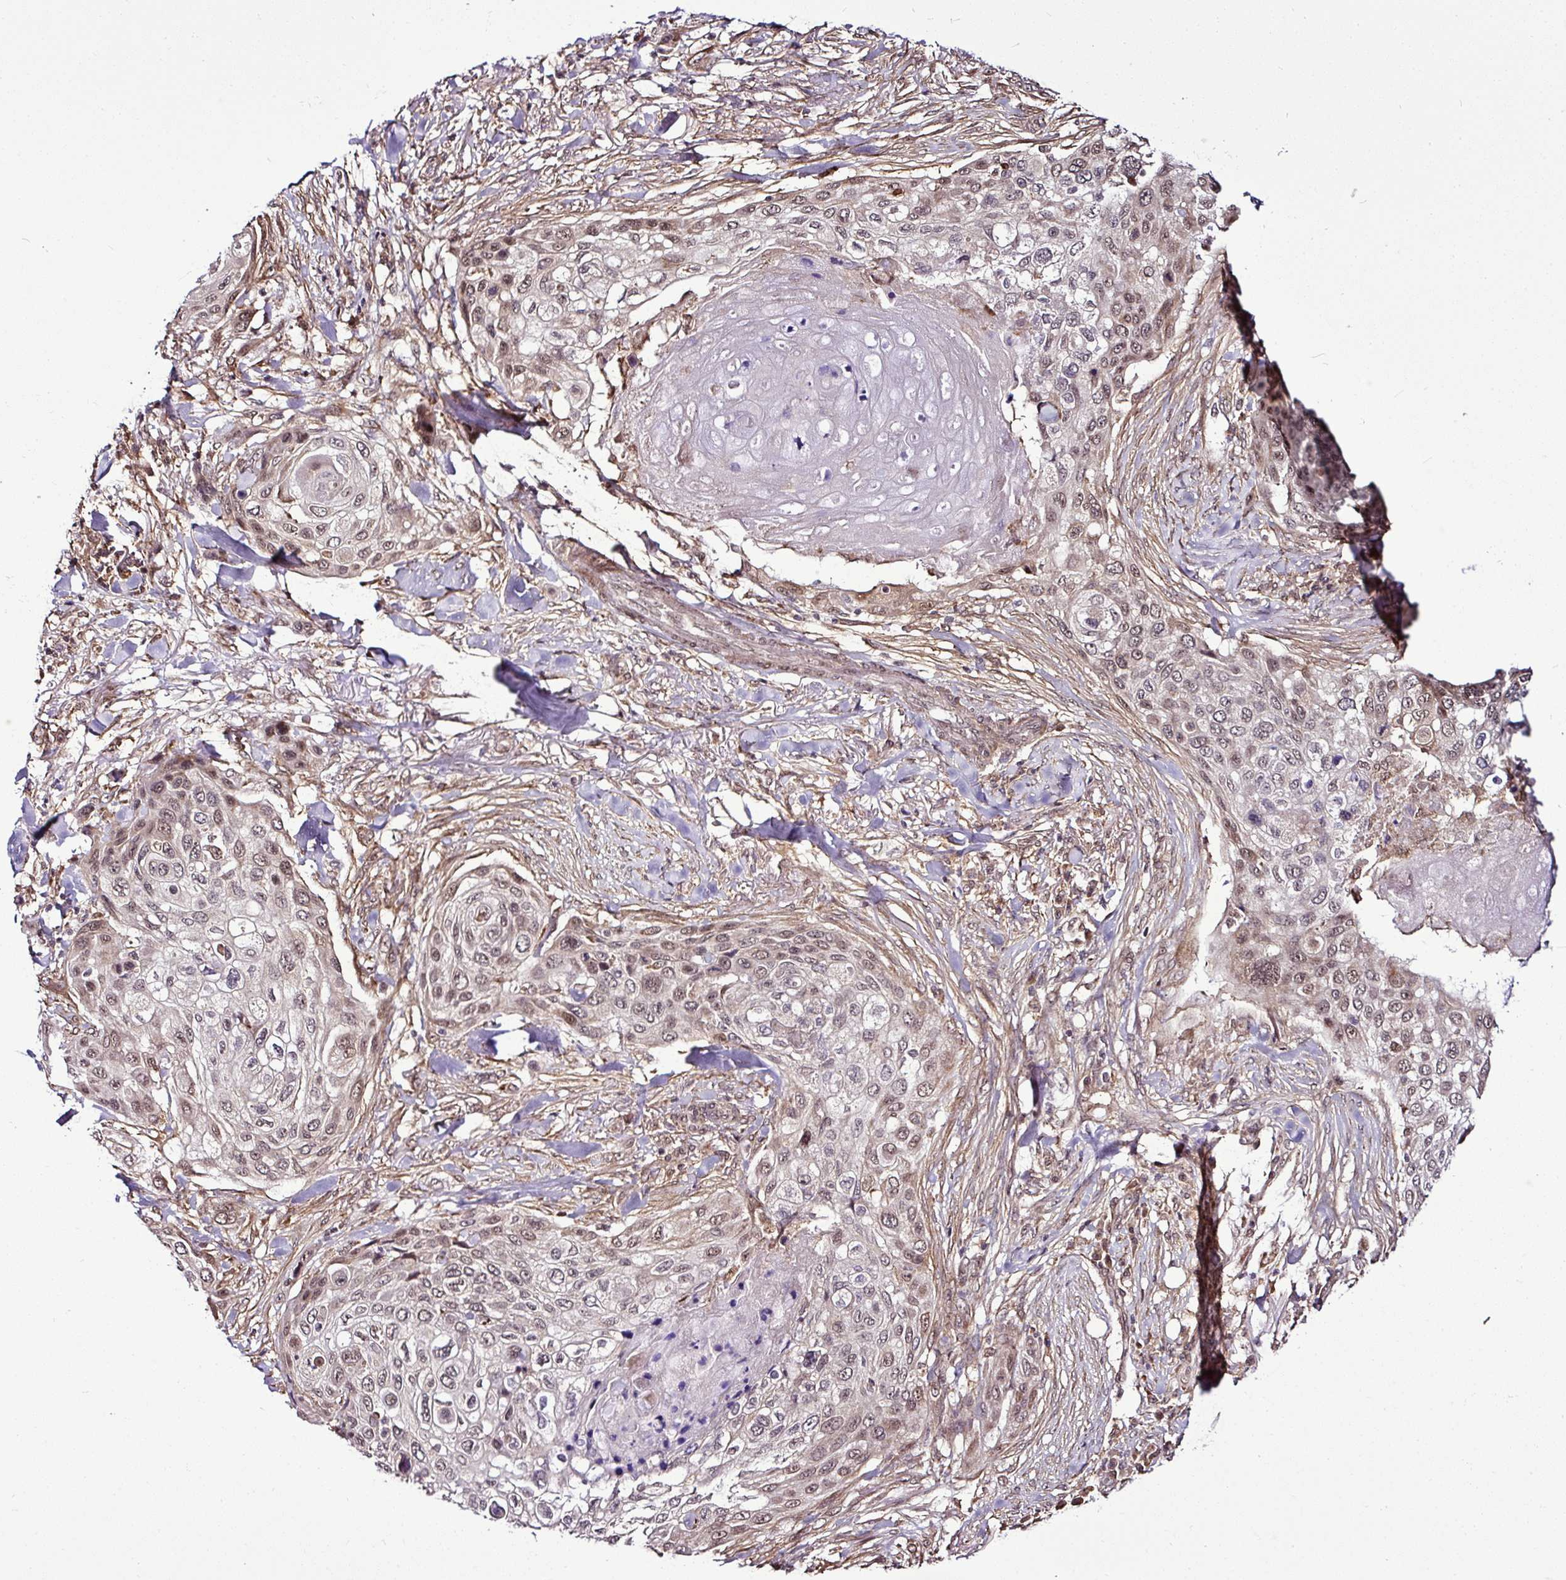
{"staining": {"intensity": "weak", "quantity": "25%-75%", "location": "nuclear"}, "tissue": "skin cancer", "cell_type": "Tumor cells", "image_type": "cancer", "snomed": [{"axis": "morphology", "description": "Squamous cell carcinoma, NOS"}, {"axis": "topography", "description": "Skin"}], "caption": "Human skin cancer (squamous cell carcinoma) stained with a brown dye demonstrates weak nuclear positive expression in approximately 25%-75% of tumor cells.", "gene": "FAM153A", "patient": {"sex": "female", "age": 87}}